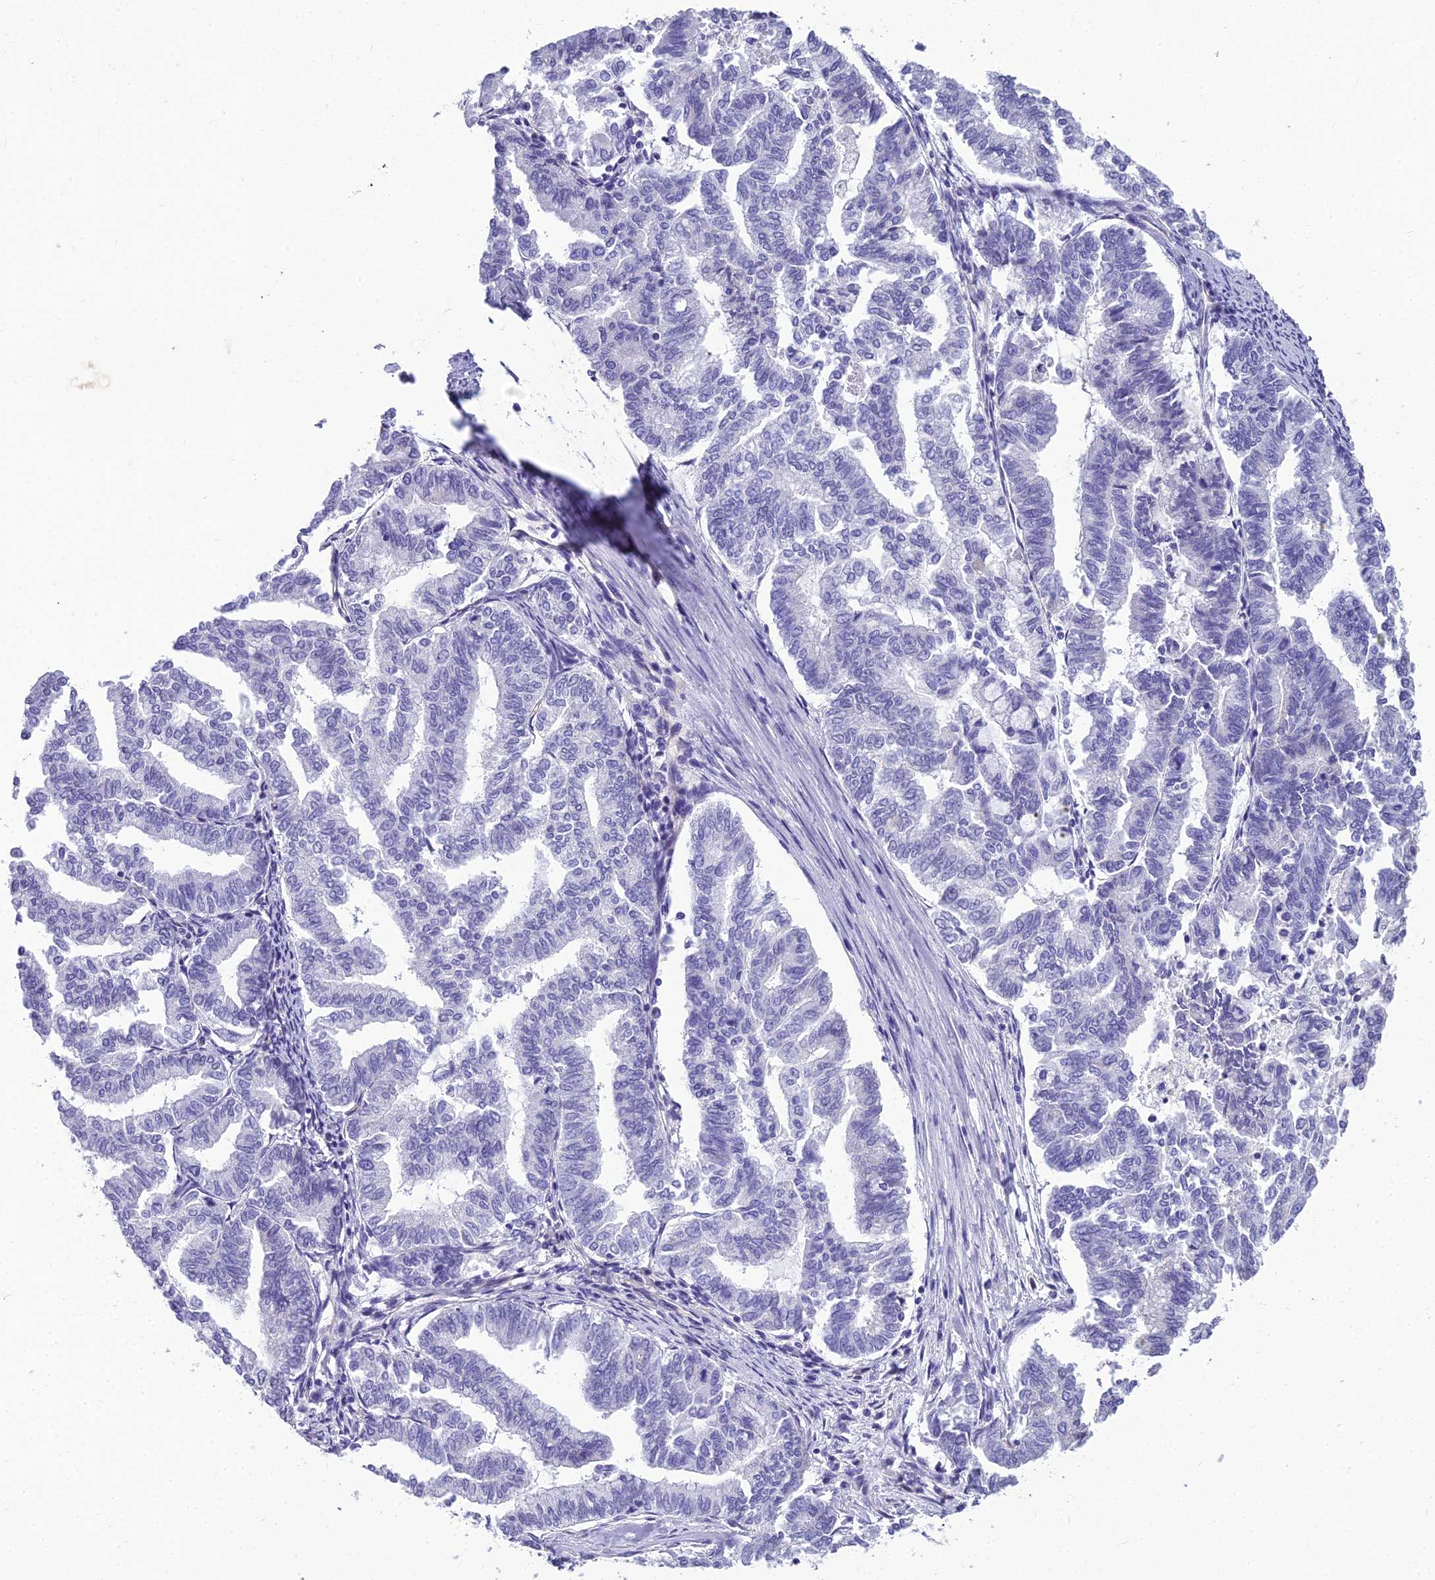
{"staining": {"intensity": "negative", "quantity": "none", "location": "none"}, "tissue": "endometrial cancer", "cell_type": "Tumor cells", "image_type": "cancer", "snomed": [{"axis": "morphology", "description": "Adenocarcinoma, NOS"}, {"axis": "topography", "description": "Endometrium"}], "caption": "This is an IHC histopathology image of endometrial adenocarcinoma. There is no staining in tumor cells.", "gene": "NINJ1", "patient": {"sex": "female", "age": 79}}